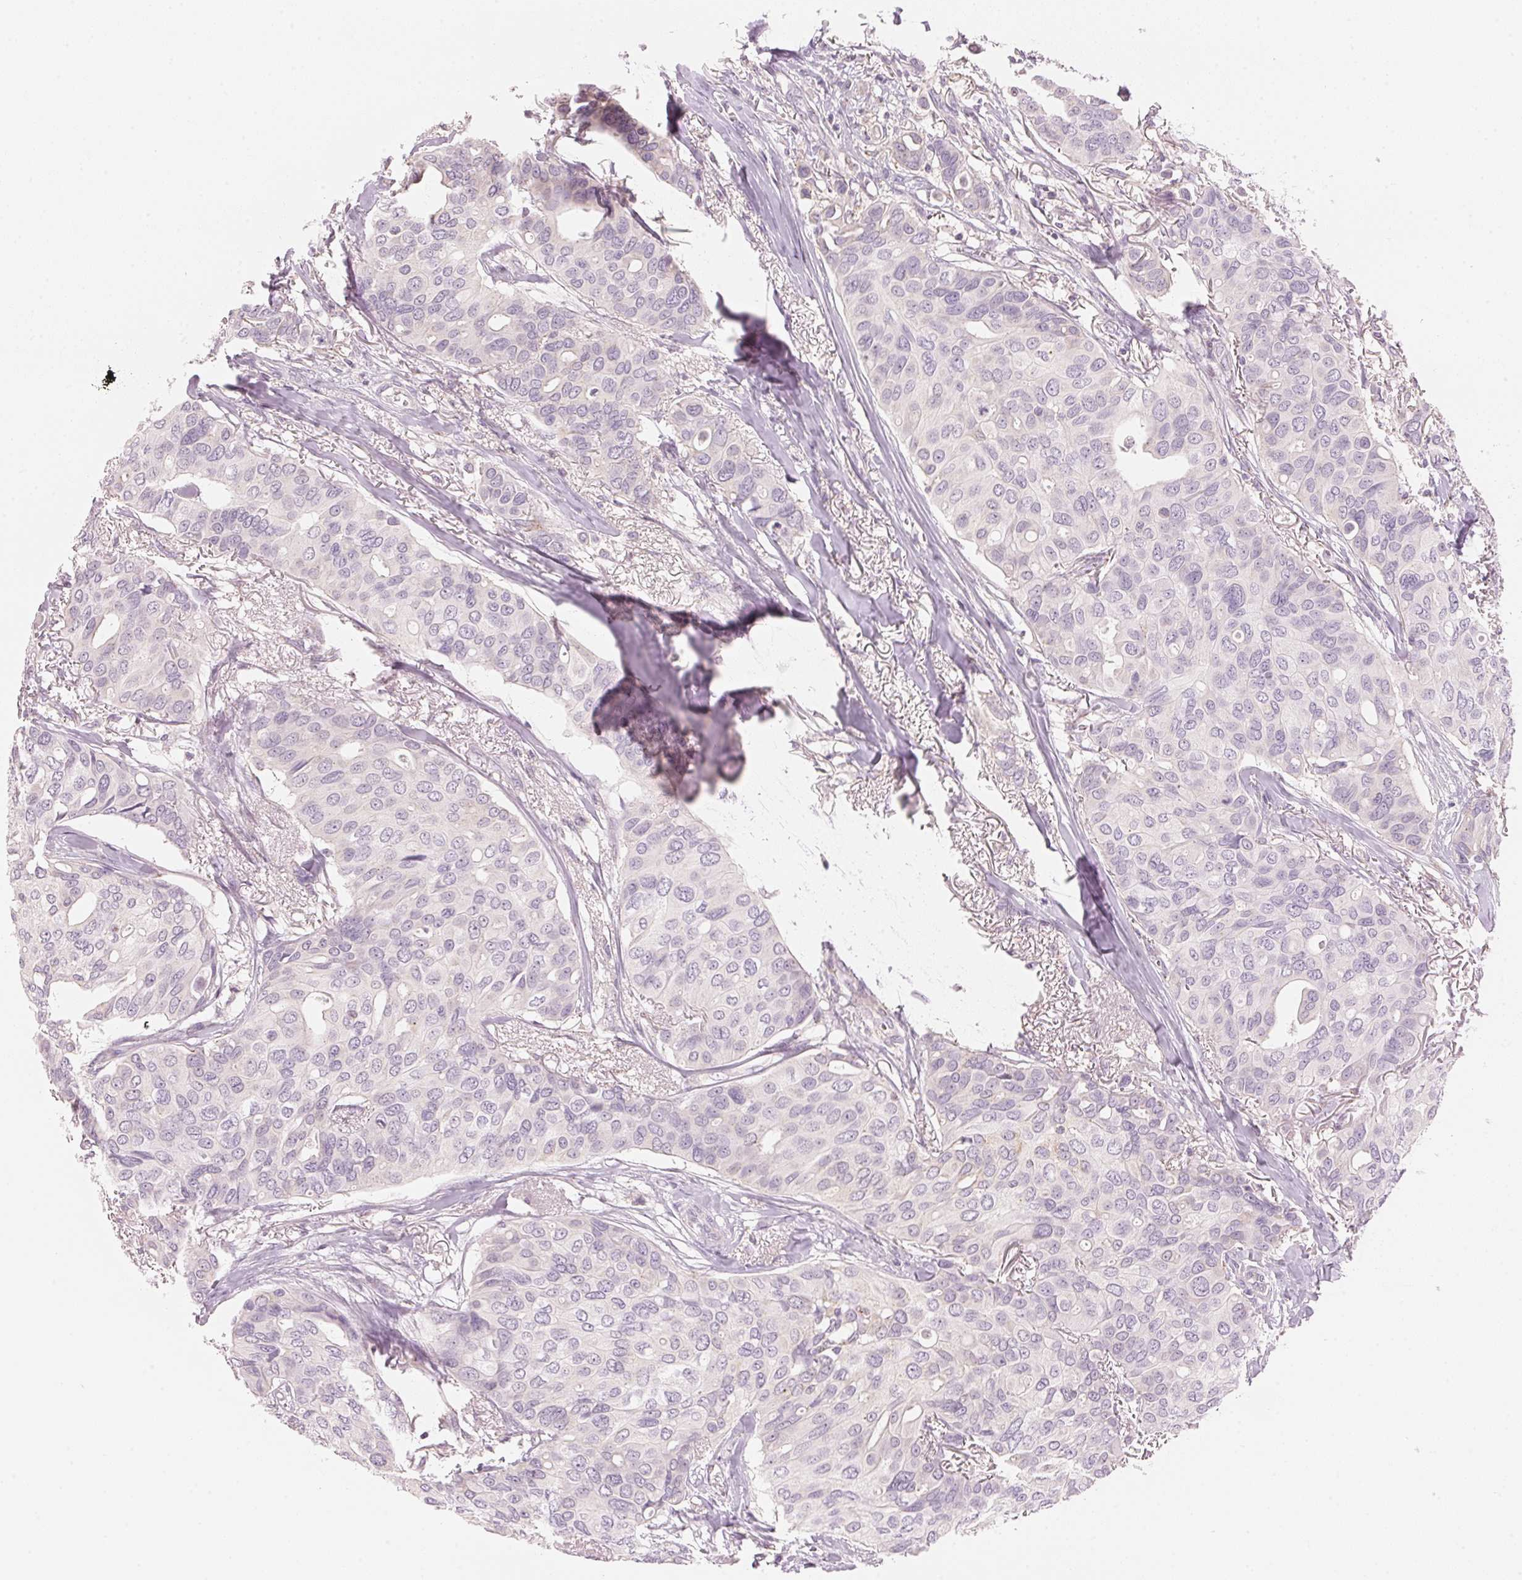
{"staining": {"intensity": "negative", "quantity": "none", "location": "none"}, "tissue": "breast cancer", "cell_type": "Tumor cells", "image_type": "cancer", "snomed": [{"axis": "morphology", "description": "Duct carcinoma"}, {"axis": "topography", "description": "Breast"}], "caption": "Immunohistochemistry (IHC) histopathology image of neoplastic tissue: human breast cancer stained with DAB (3,3'-diaminobenzidine) demonstrates no significant protein staining in tumor cells.", "gene": "HOXB13", "patient": {"sex": "female", "age": 54}}